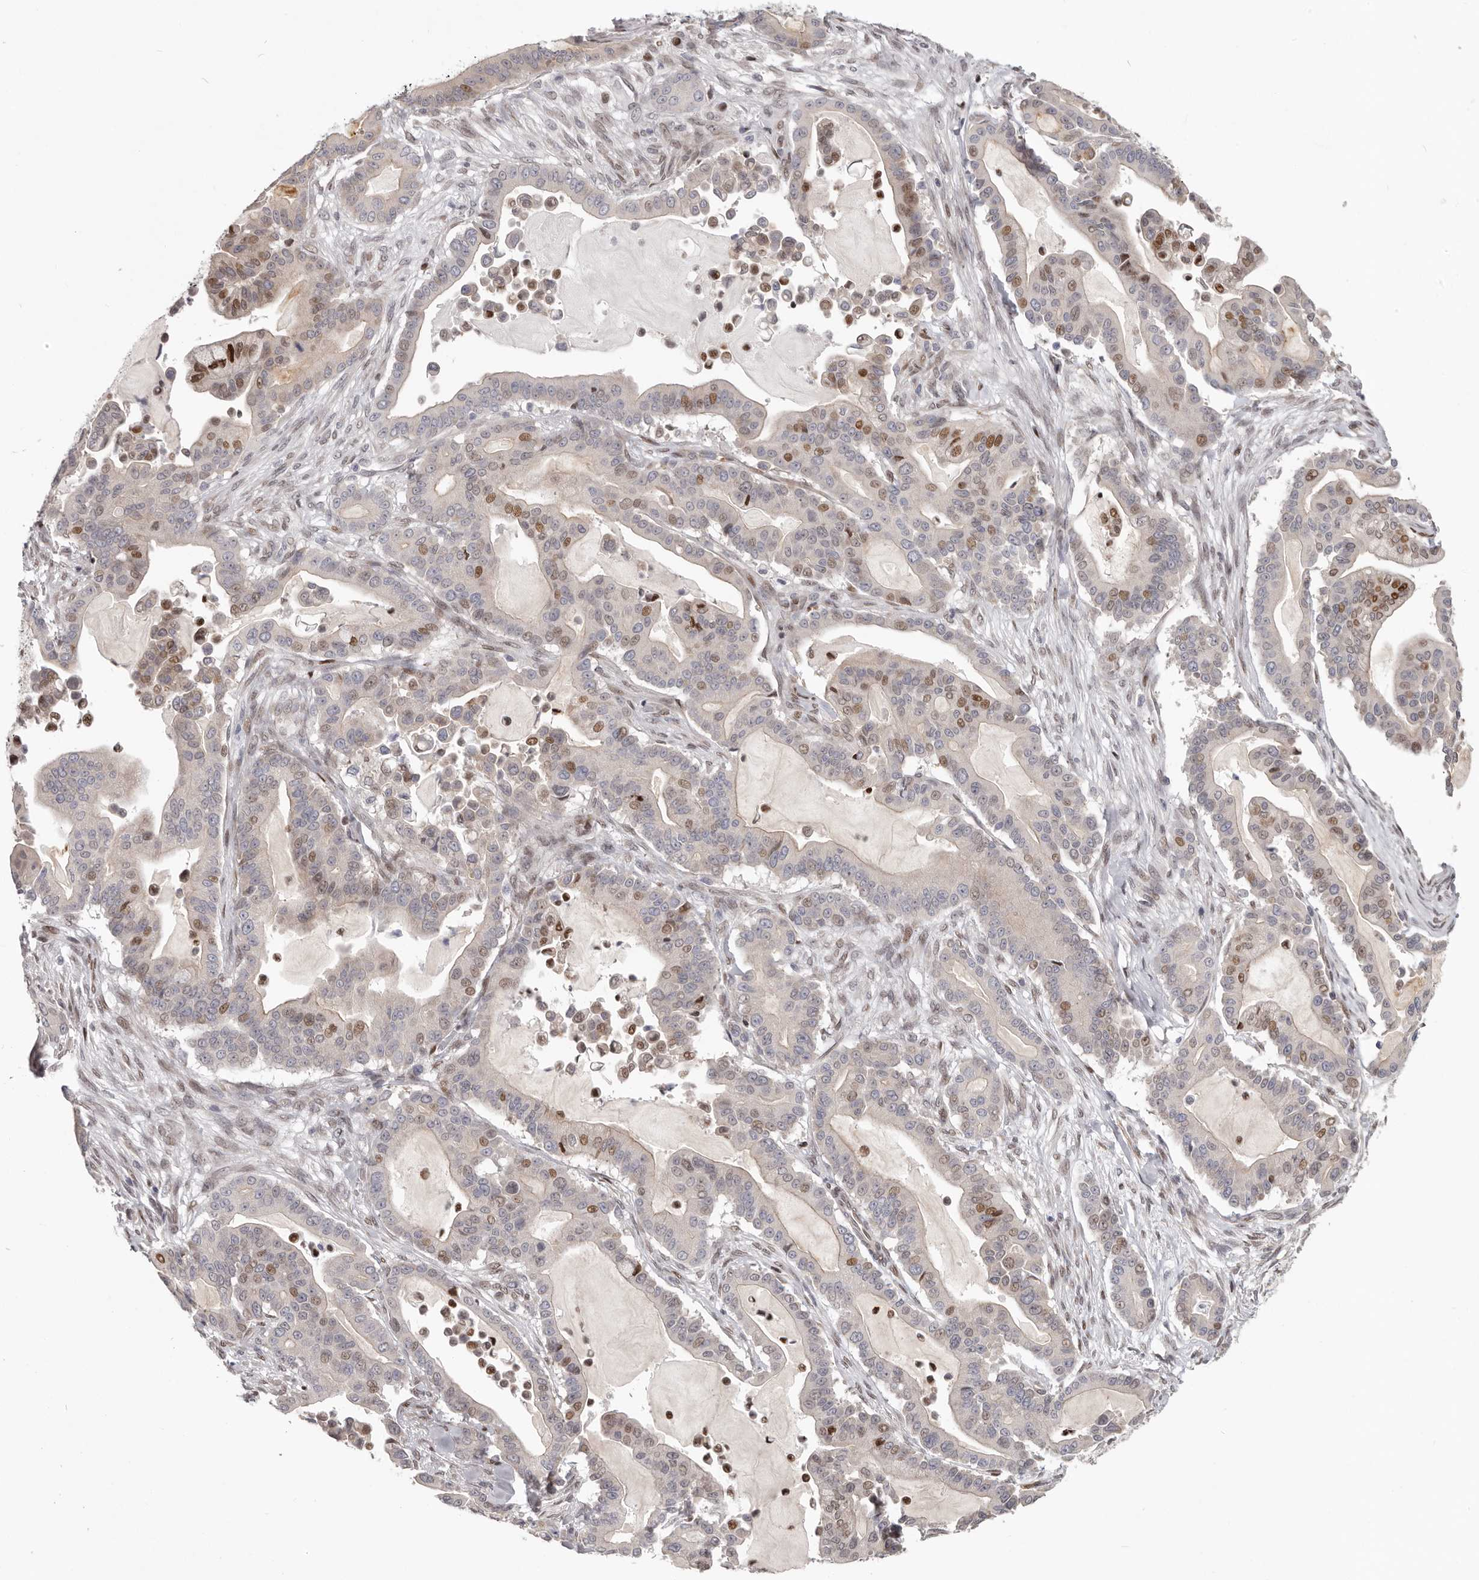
{"staining": {"intensity": "moderate", "quantity": "<25%", "location": "nuclear"}, "tissue": "pancreatic cancer", "cell_type": "Tumor cells", "image_type": "cancer", "snomed": [{"axis": "morphology", "description": "Adenocarcinoma, NOS"}, {"axis": "topography", "description": "Pancreas"}], "caption": "Immunohistochemistry (IHC) photomicrograph of neoplastic tissue: pancreatic adenocarcinoma stained using IHC displays low levels of moderate protein expression localized specifically in the nuclear of tumor cells, appearing as a nuclear brown color.", "gene": "SRP19", "patient": {"sex": "male", "age": 63}}